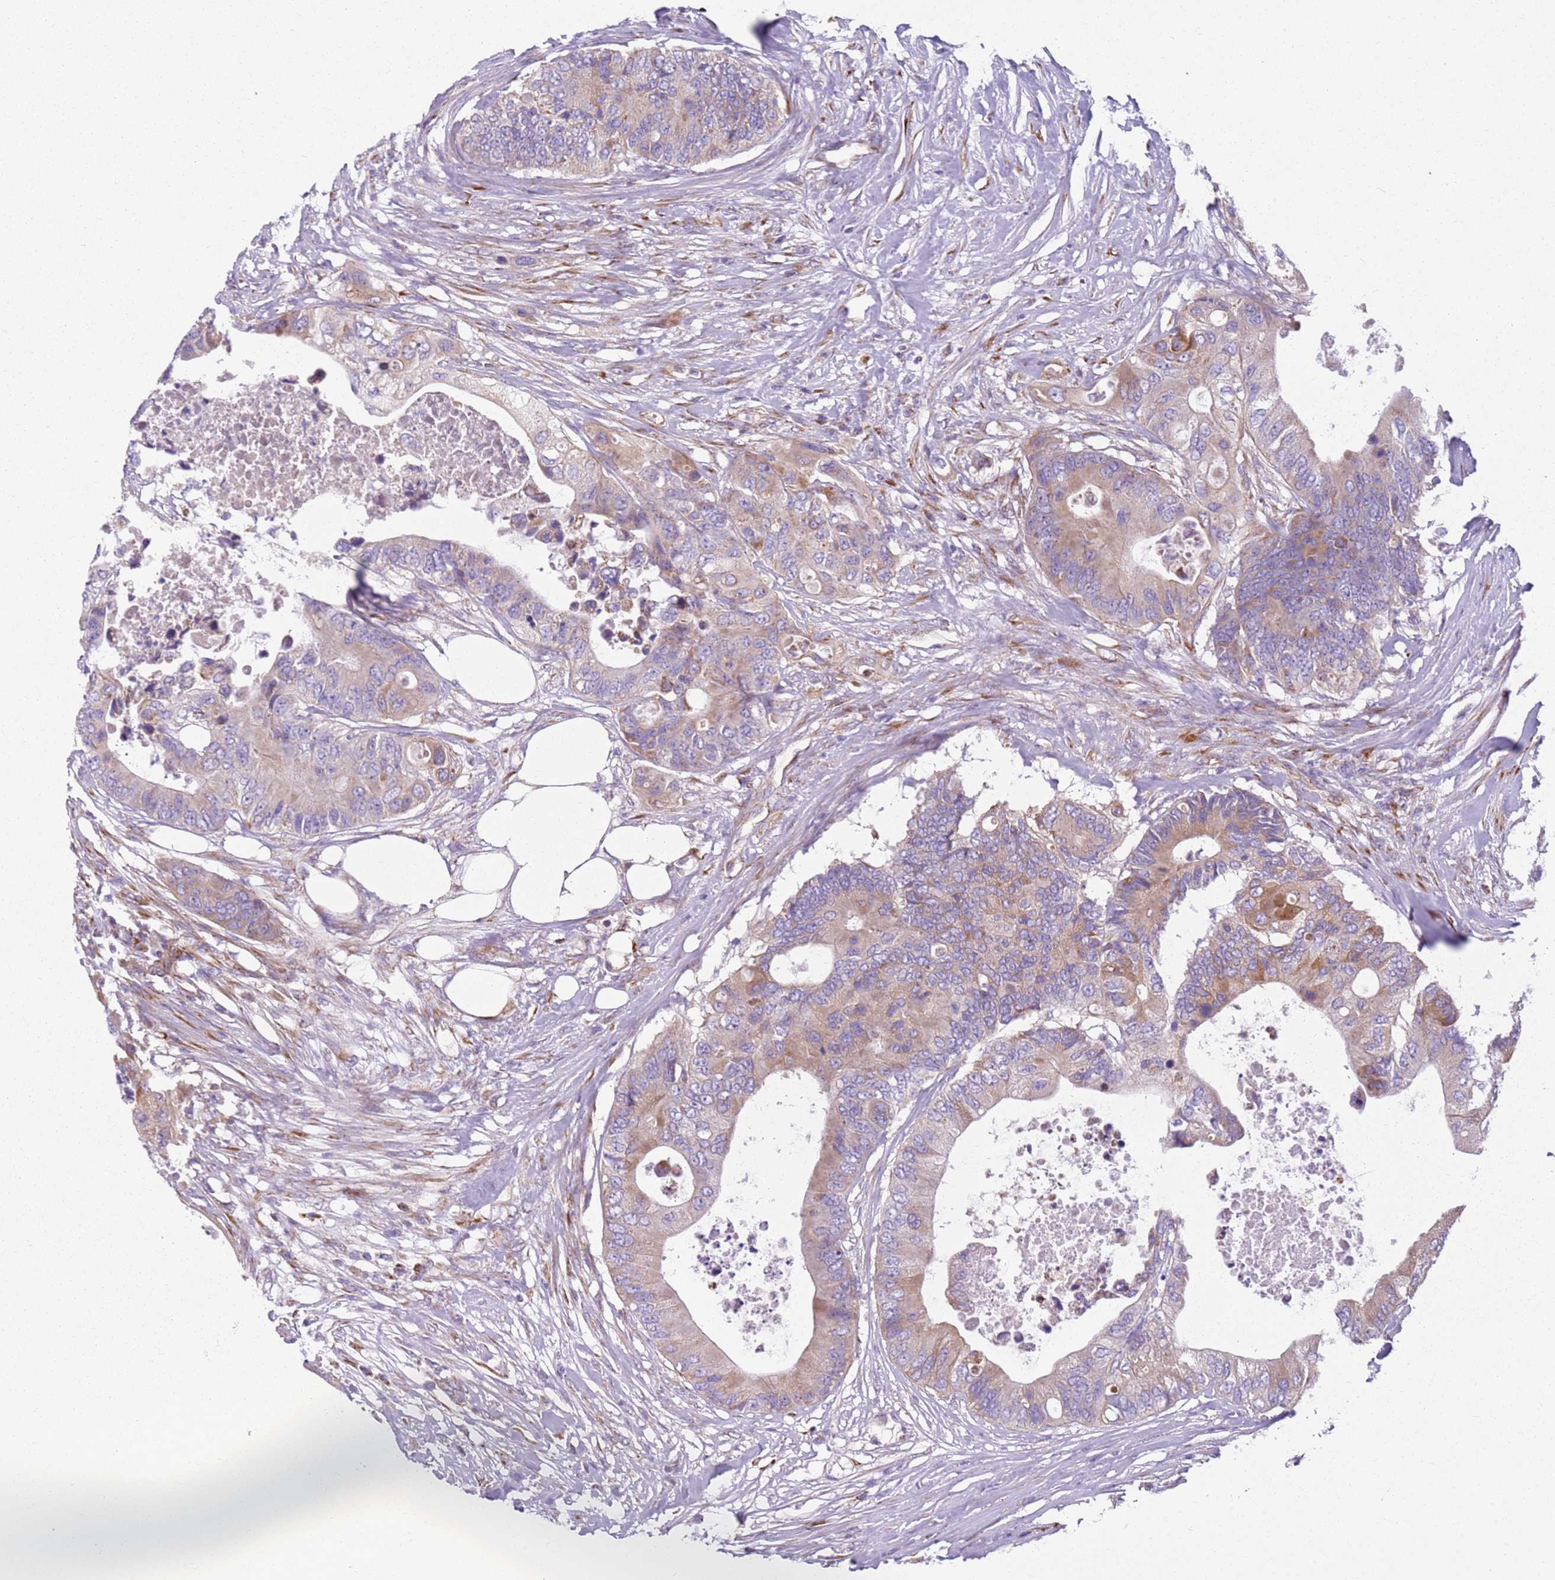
{"staining": {"intensity": "moderate", "quantity": "25%-75%", "location": "cytoplasmic/membranous"}, "tissue": "colorectal cancer", "cell_type": "Tumor cells", "image_type": "cancer", "snomed": [{"axis": "morphology", "description": "Adenocarcinoma, NOS"}, {"axis": "topography", "description": "Colon"}], "caption": "Tumor cells reveal moderate cytoplasmic/membranous expression in approximately 25%-75% of cells in colorectal cancer. The protein is stained brown, and the nuclei are stained in blue (DAB IHC with brightfield microscopy, high magnification).", "gene": "TMEM200C", "patient": {"sex": "male", "age": 71}}